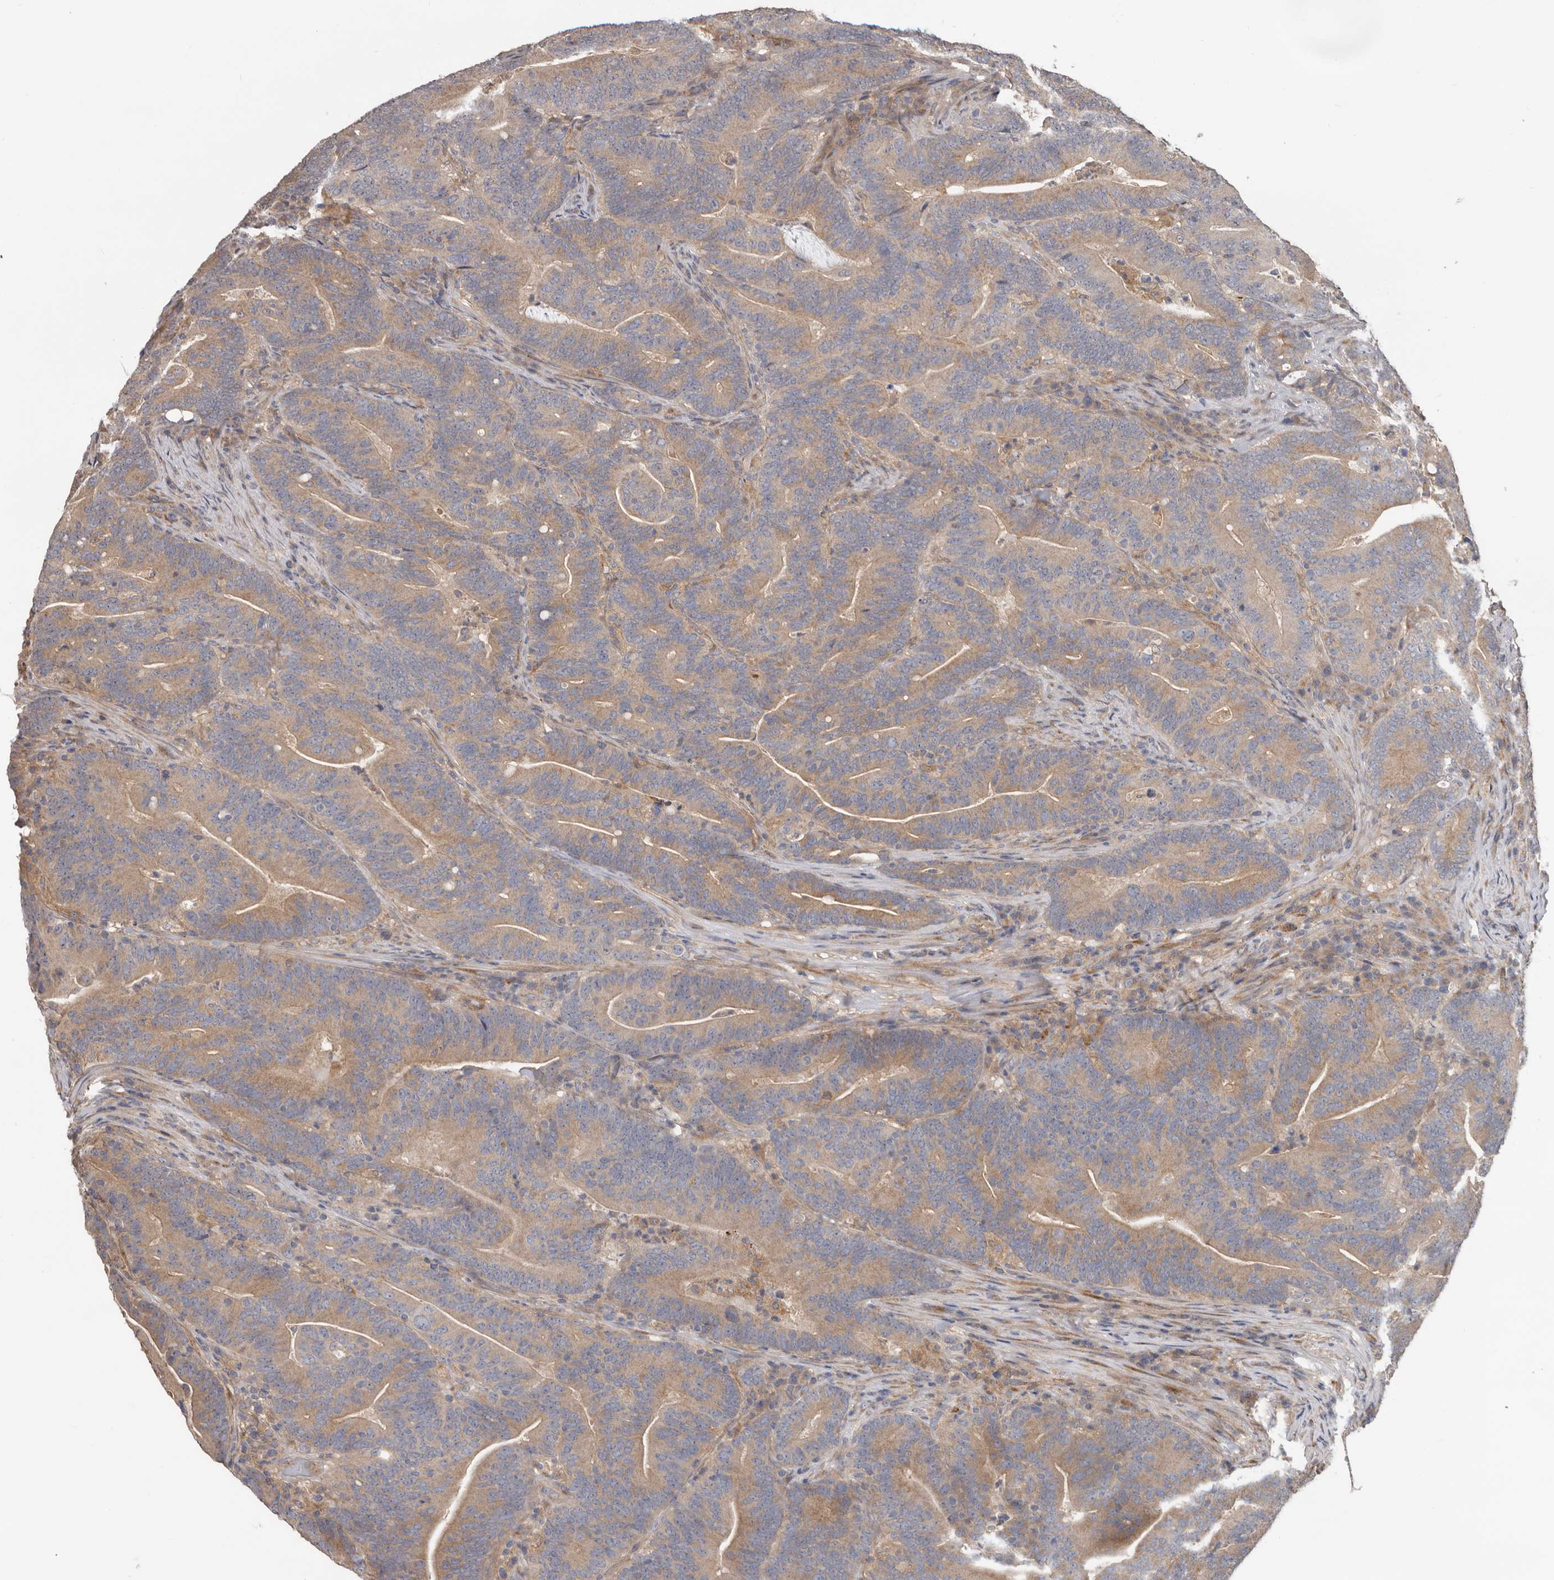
{"staining": {"intensity": "weak", "quantity": ">75%", "location": "cytoplasmic/membranous"}, "tissue": "colorectal cancer", "cell_type": "Tumor cells", "image_type": "cancer", "snomed": [{"axis": "morphology", "description": "Adenocarcinoma, NOS"}, {"axis": "topography", "description": "Colon"}], "caption": "Tumor cells demonstrate low levels of weak cytoplasmic/membranous expression in approximately >75% of cells in colorectal cancer.", "gene": "HINT3", "patient": {"sex": "female", "age": 66}}